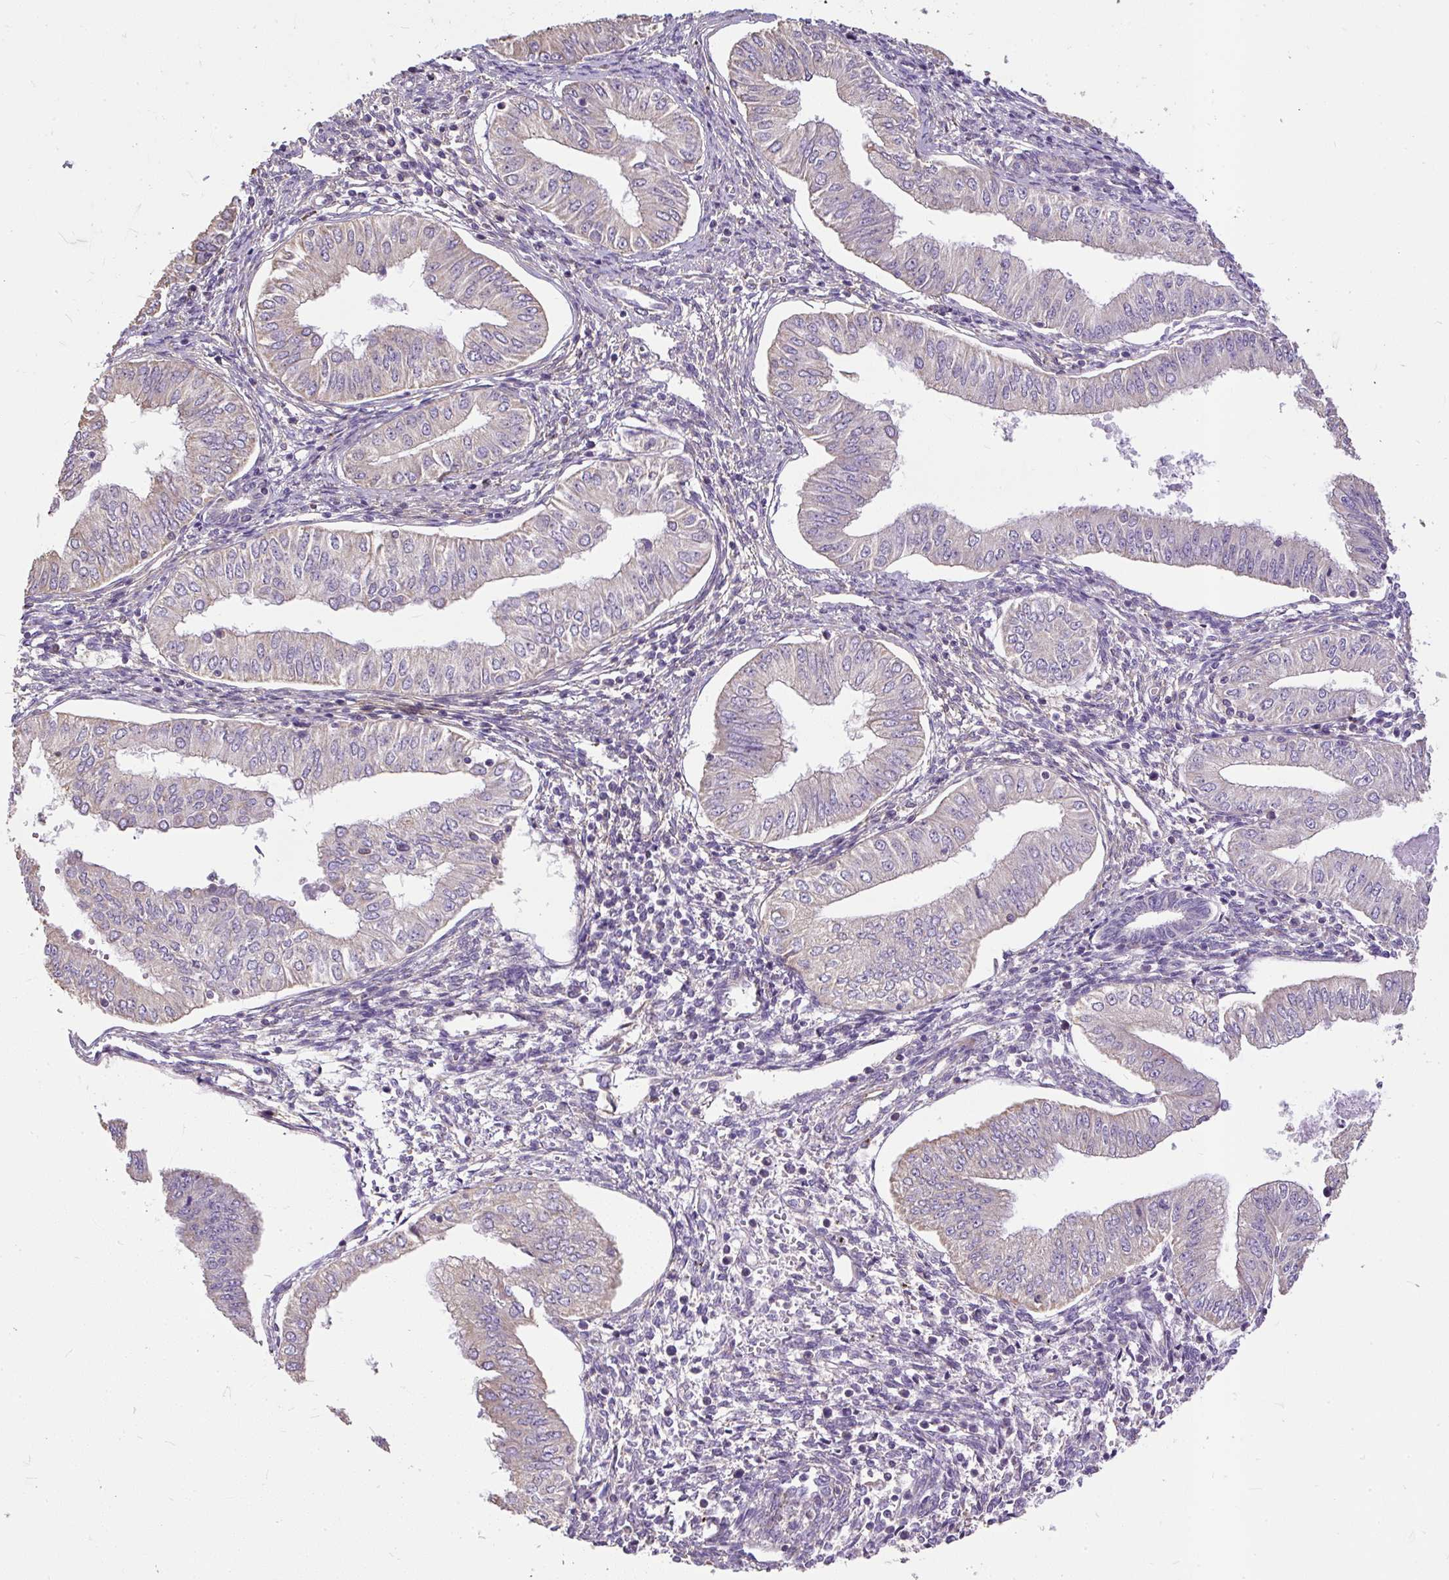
{"staining": {"intensity": "negative", "quantity": "none", "location": "none"}, "tissue": "endometrial cancer", "cell_type": "Tumor cells", "image_type": "cancer", "snomed": [{"axis": "morphology", "description": "Normal tissue, NOS"}, {"axis": "morphology", "description": "Adenocarcinoma, NOS"}, {"axis": "topography", "description": "Endometrium"}], "caption": "A high-resolution photomicrograph shows IHC staining of endometrial adenocarcinoma, which demonstrates no significant expression in tumor cells.", "gene": "GBX1", "patient": {"sex": "female", "age": 53}}